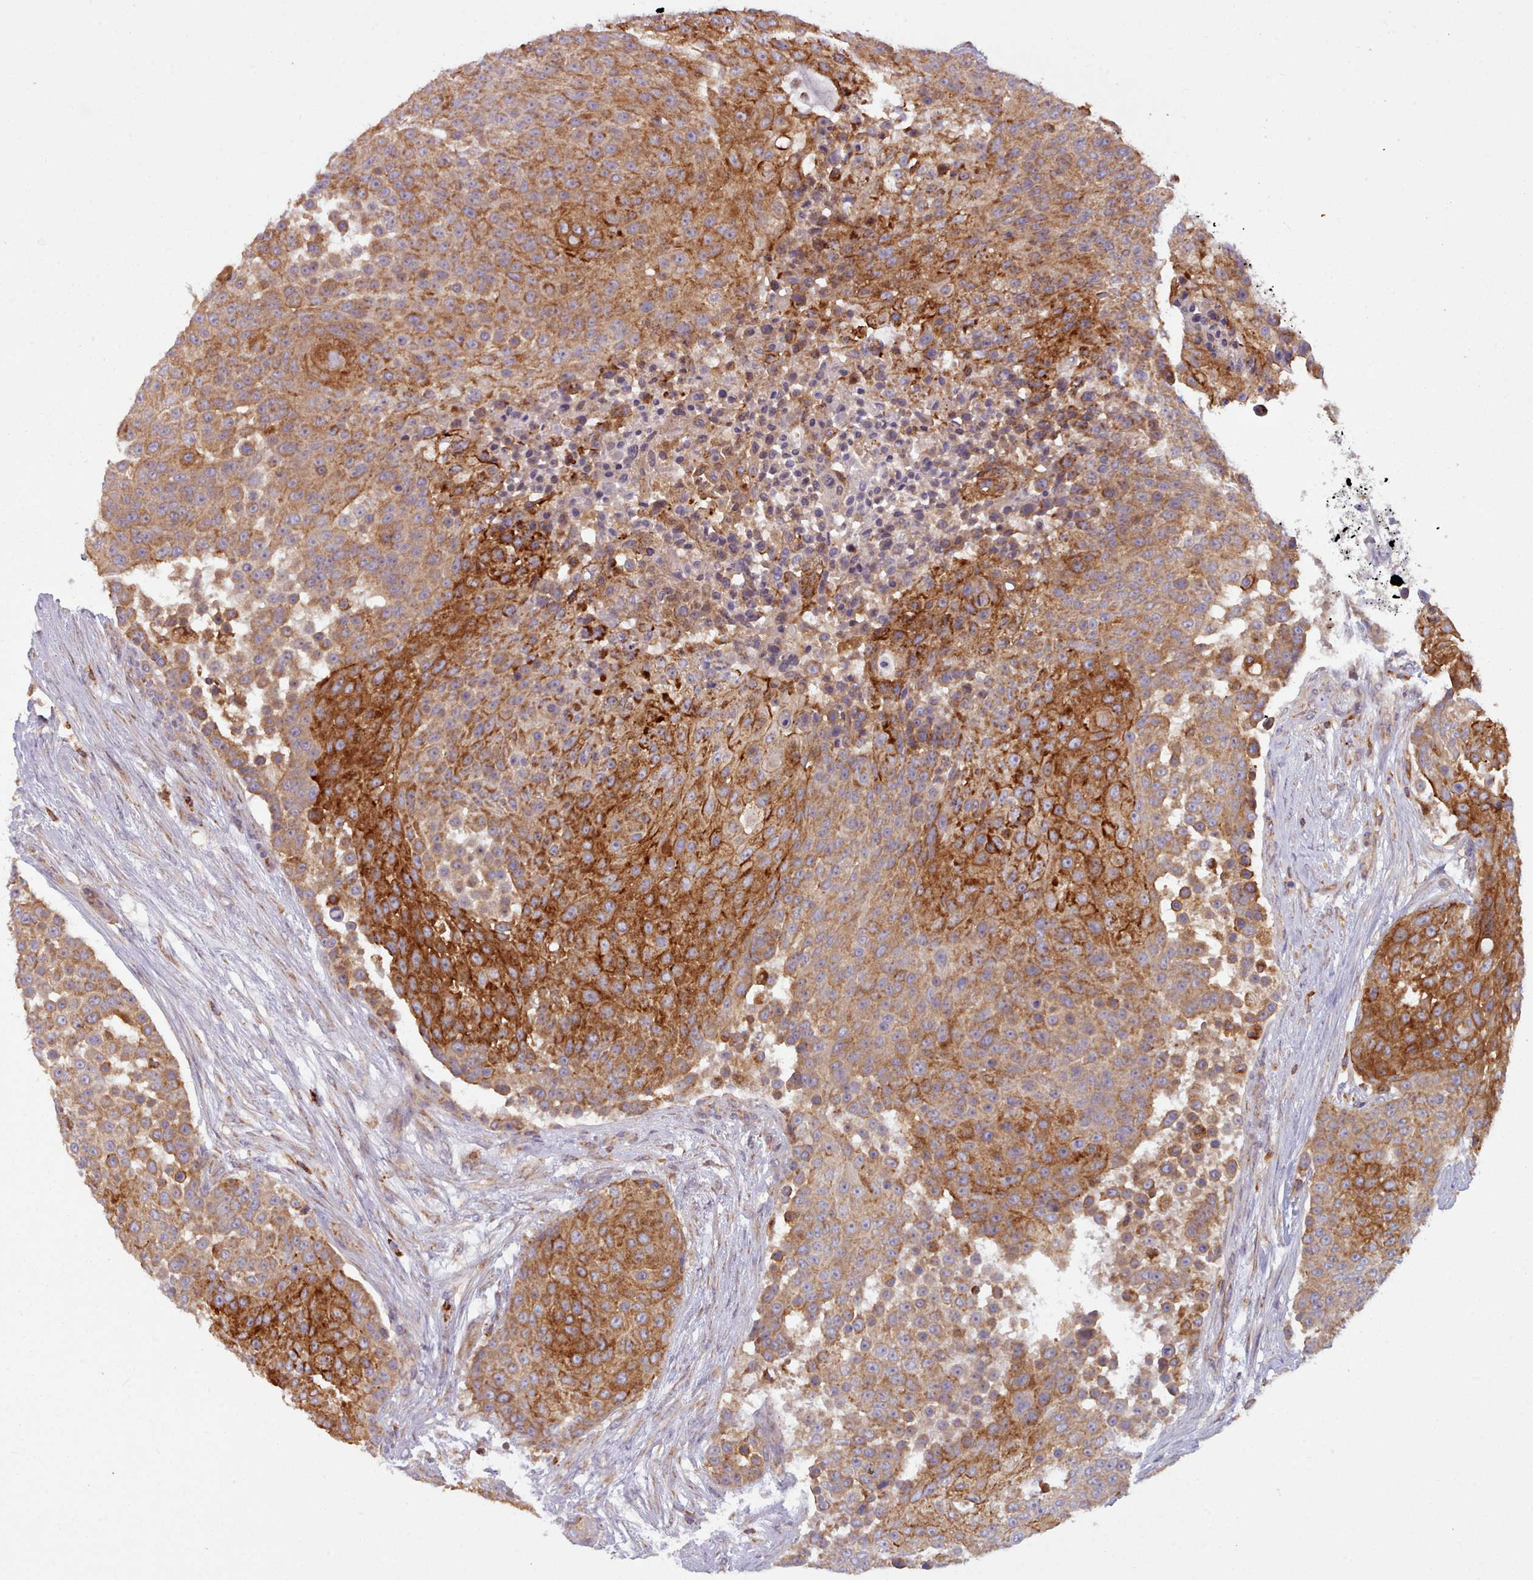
{"staining": {"intensity": "strong", "quantity": ">75%", "location": "cytoplasmic/membranous"}, "tissue": "urothelial cancer", "cell_type": "Tumor cells", "image_type": "cancer", "snomed": [{"axis": "morphology", "description": "Urothelial carcinoma, High grade"}, {"axis": "topography", "description": "Urinary bladder"}], "caption": "Protein analysis of urothelial carcinoma (high-grade) tissue exhibits strong cytoplasmic/membranous positivity in approximately >75% of tumor cells. (DAB (3,3'-diaminobenzidine) IHC, brown staining for protein, blue staining for nuclei).", "gene": "CRYBG1", "patient": {"sex": "female", "age": 63}}